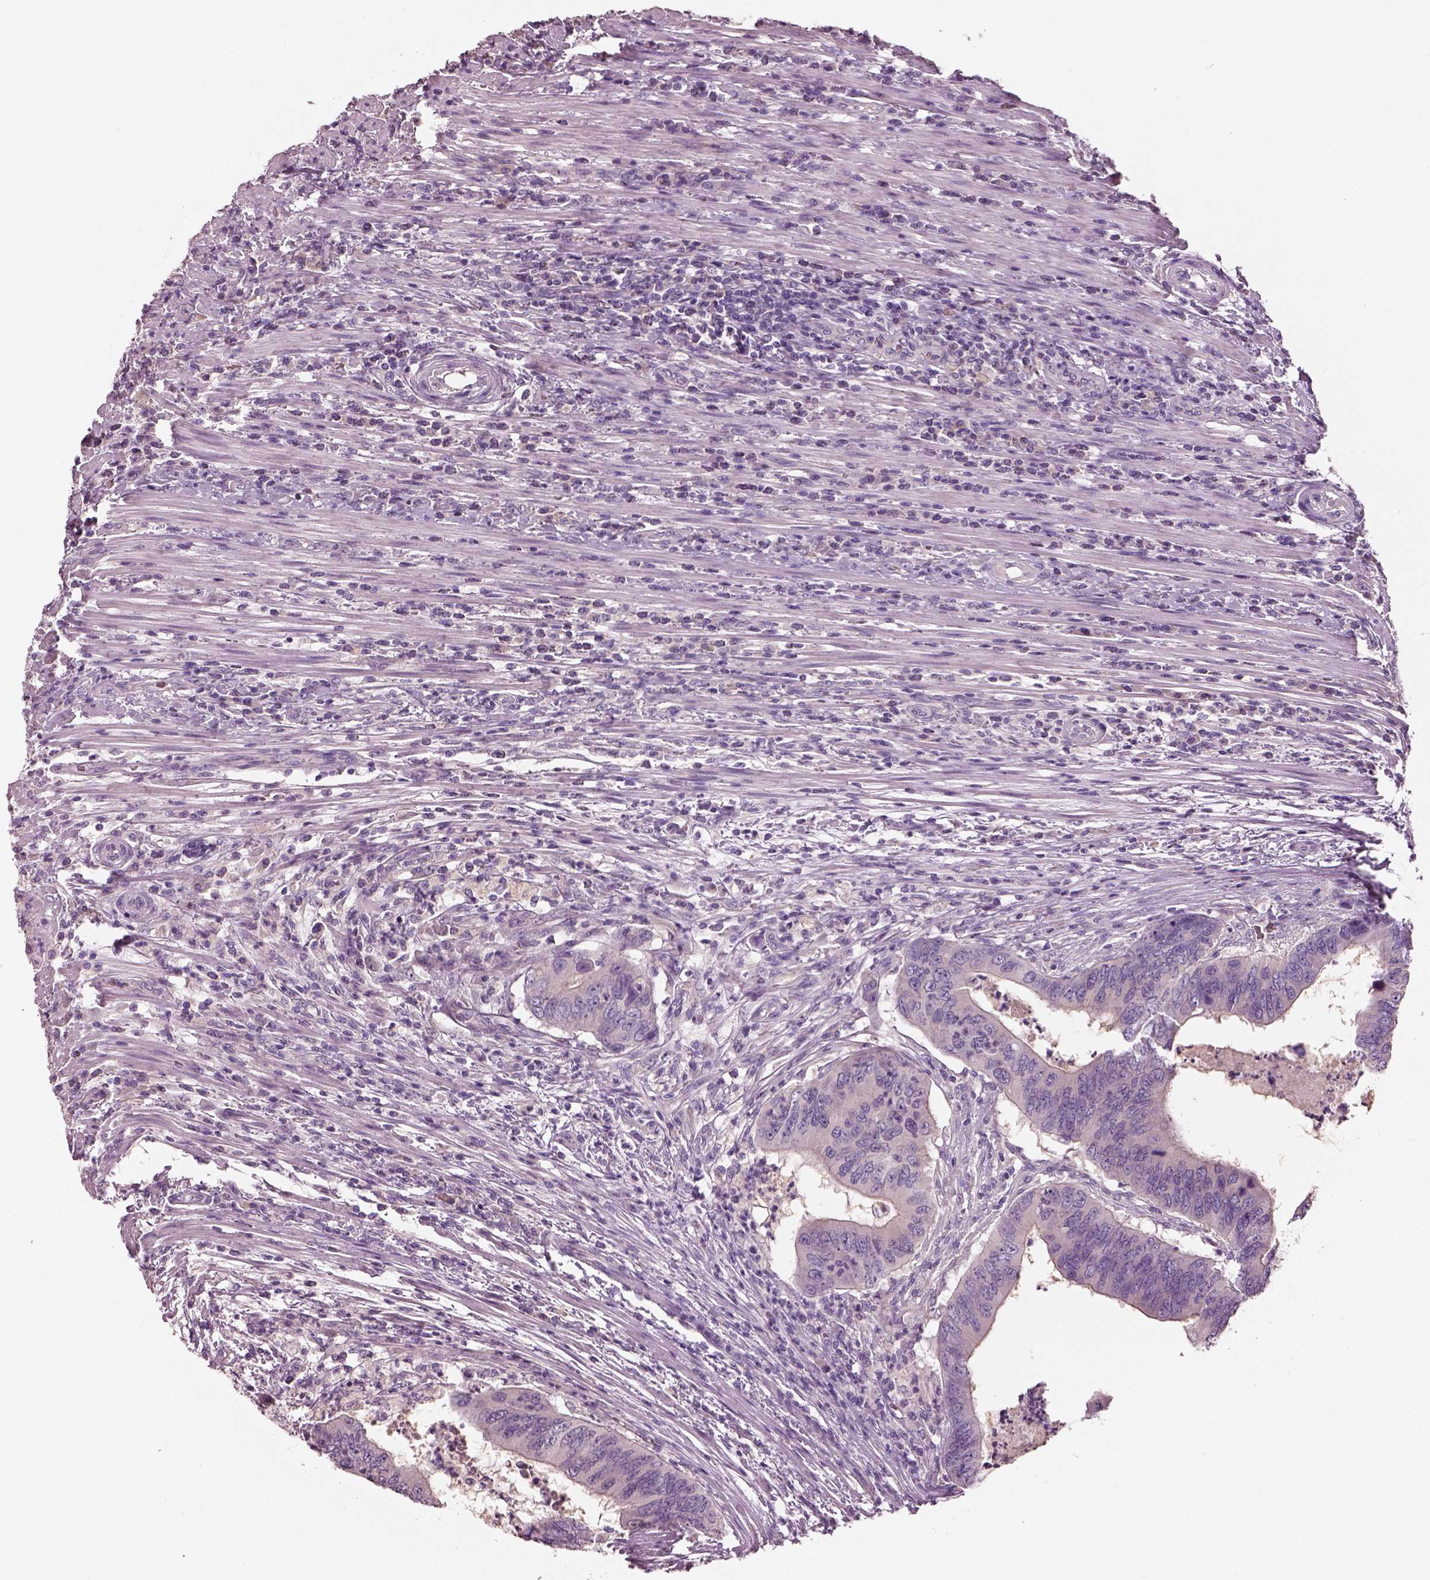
{"staining": {"intensity": "negative", "quantity": "none", "location": "none"}, "tissue": "colorectal cancer", "cell_type": "Tumor cells", "image_type": "cancer", "snomed": [{"axis": "morphology", "description": "Adenocarcinoma, NOS"}, {"axis": "topography", "description": "Colon"}], "caption": "DAB (3,3'-diaminobenzidine) immunohistochemical staining of human colorectal cancer displays no significant positivity in tumor cells. (DAB IHC visualized using brightfield microscopy, high magnification).", "gene": "ELSPBP1", "patient": {"sex": "male", "age": 53}}